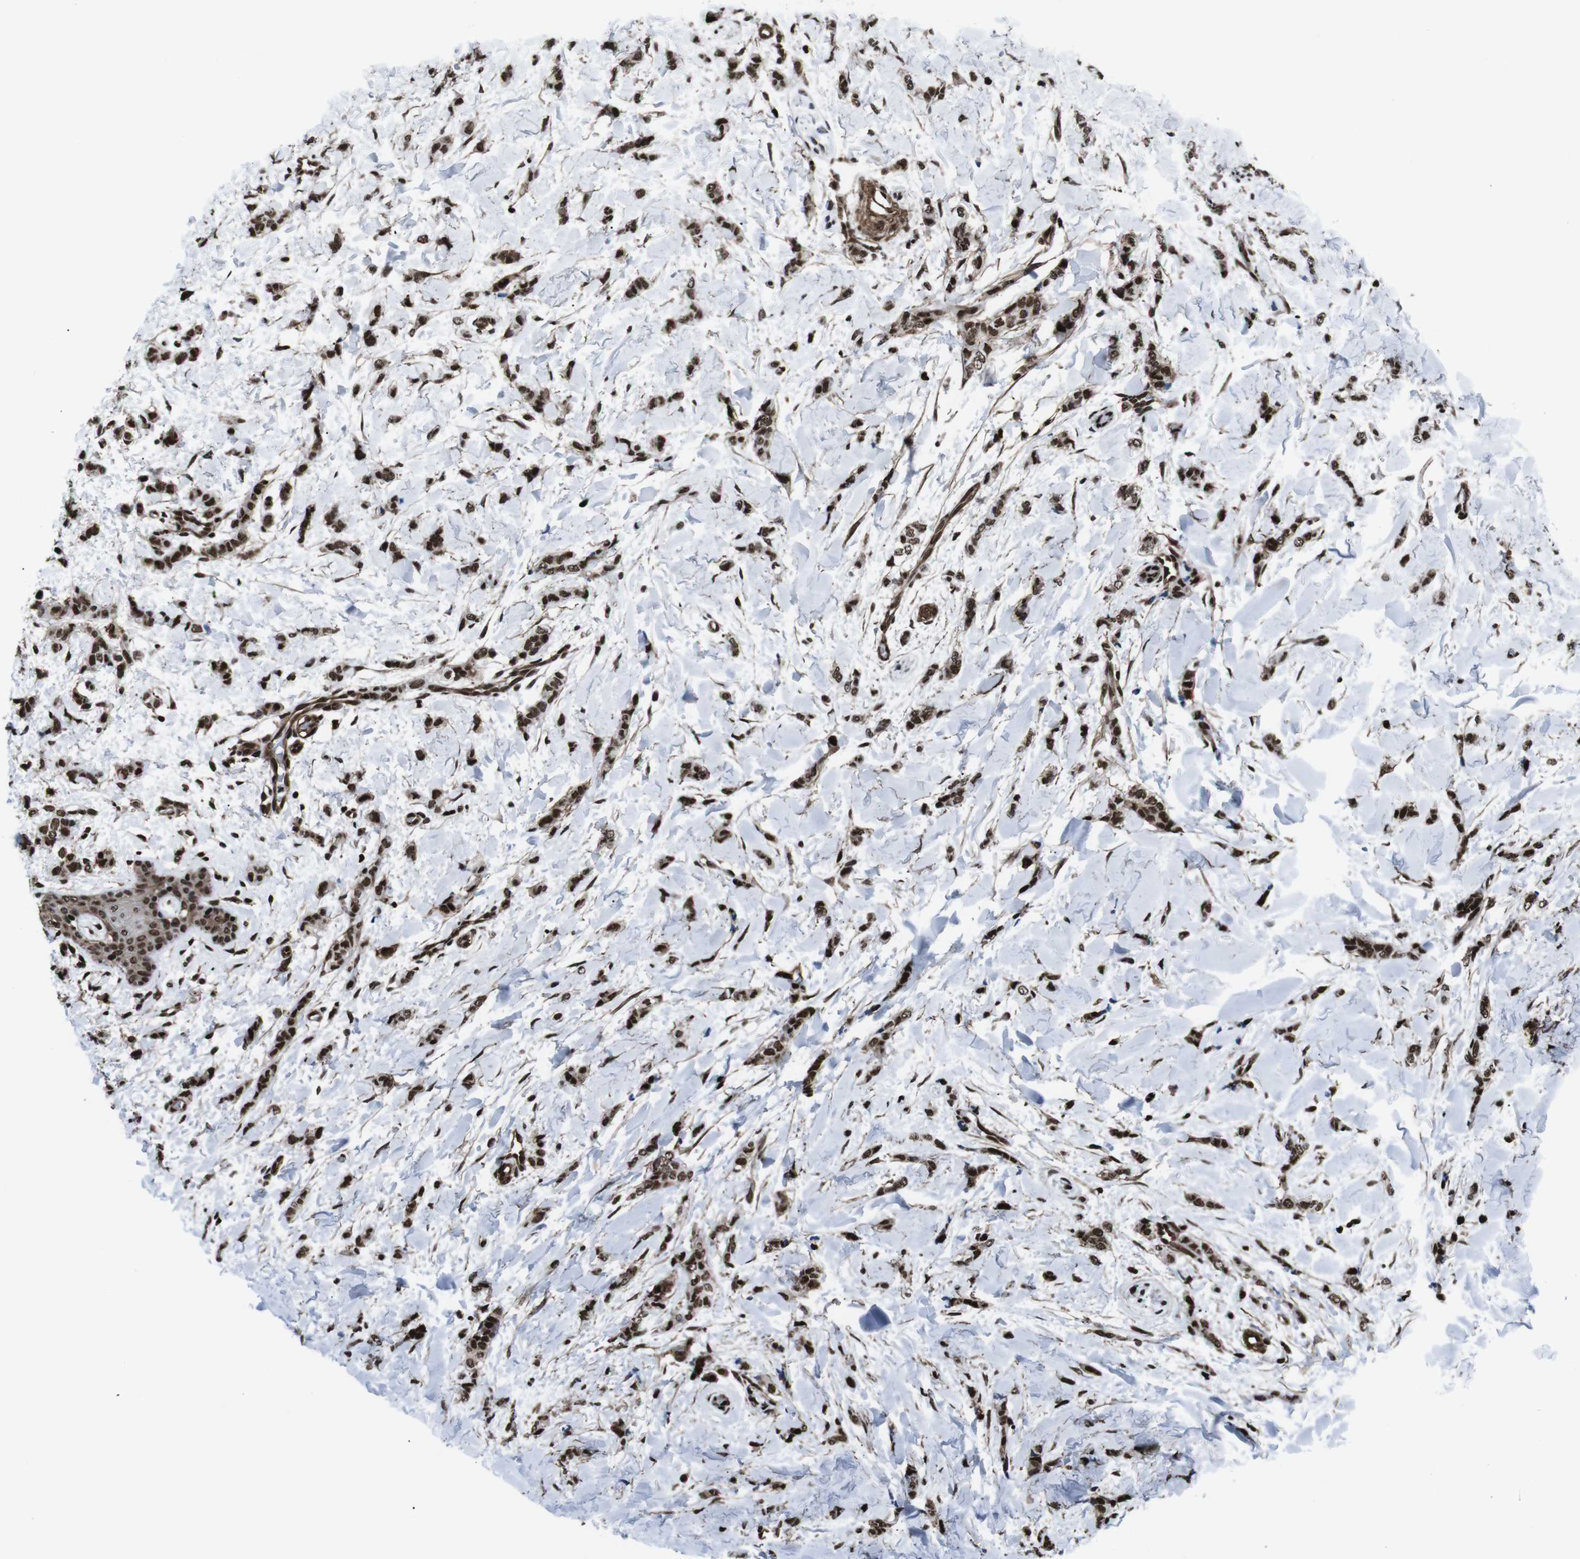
{"staining": {"intensity": "strong", "quantity": ">75%", "location": "cytoplasmic/membranous,nuclear"}, "tissue": "breast cancer", "cell_type": "Tumor cells", "image_type": "cancer", "snomed": [{"axis": "morphology", "description": "Lobular carcinoma"}, {"axis": "topography", "description": "Skin"}, {"axis": "topography", "description": "Breast"}], "caption": "The photomicrograph displays staining of breast cancer, revealing strong cytoplasmic/membranous and nuclear protein expression (brown color) within tumor cells.", "gene": "HNRNPU", "patient": {"sex": "female", "age": 46}}